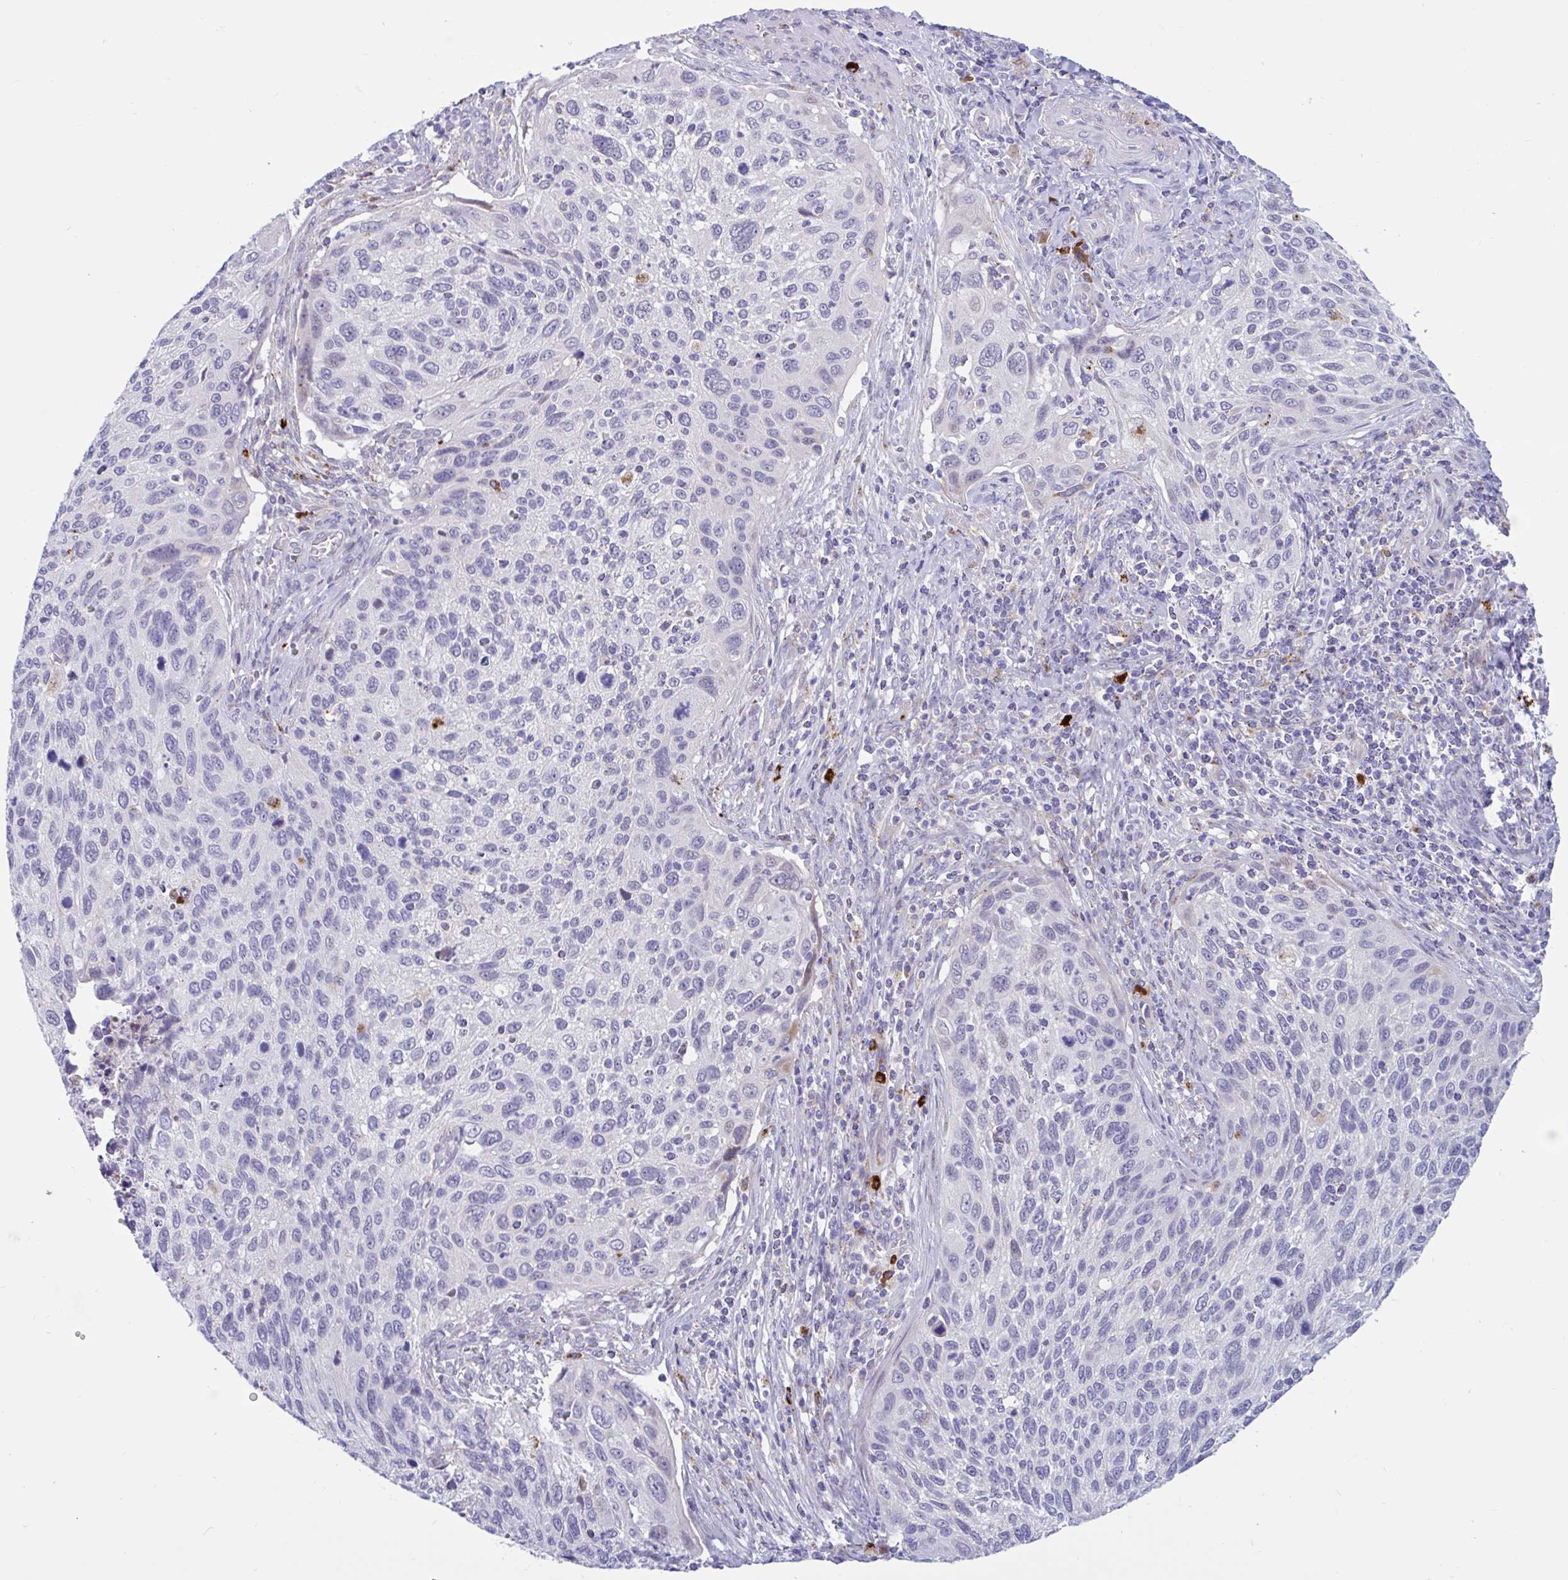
{"staining": {"intensity": "negative", "quantity": "none", "location": "none"}, "tissue": "cervical cancer", "cell_type": "Tumor cells", "image_type": "cancer", "snomed": [{"axis": "morphology", "description": "Squamous cell carcinoma, NOS"}, {"axis": "topography", "description": "Cervix"}], "caption": "DAB immunohistochemical staining of human cervical squamous cell carcinoma demonstrates no significant positivity in tumor cells.", "gene": "FAM219B", "patient": {"sex": "female", "age": 70}}